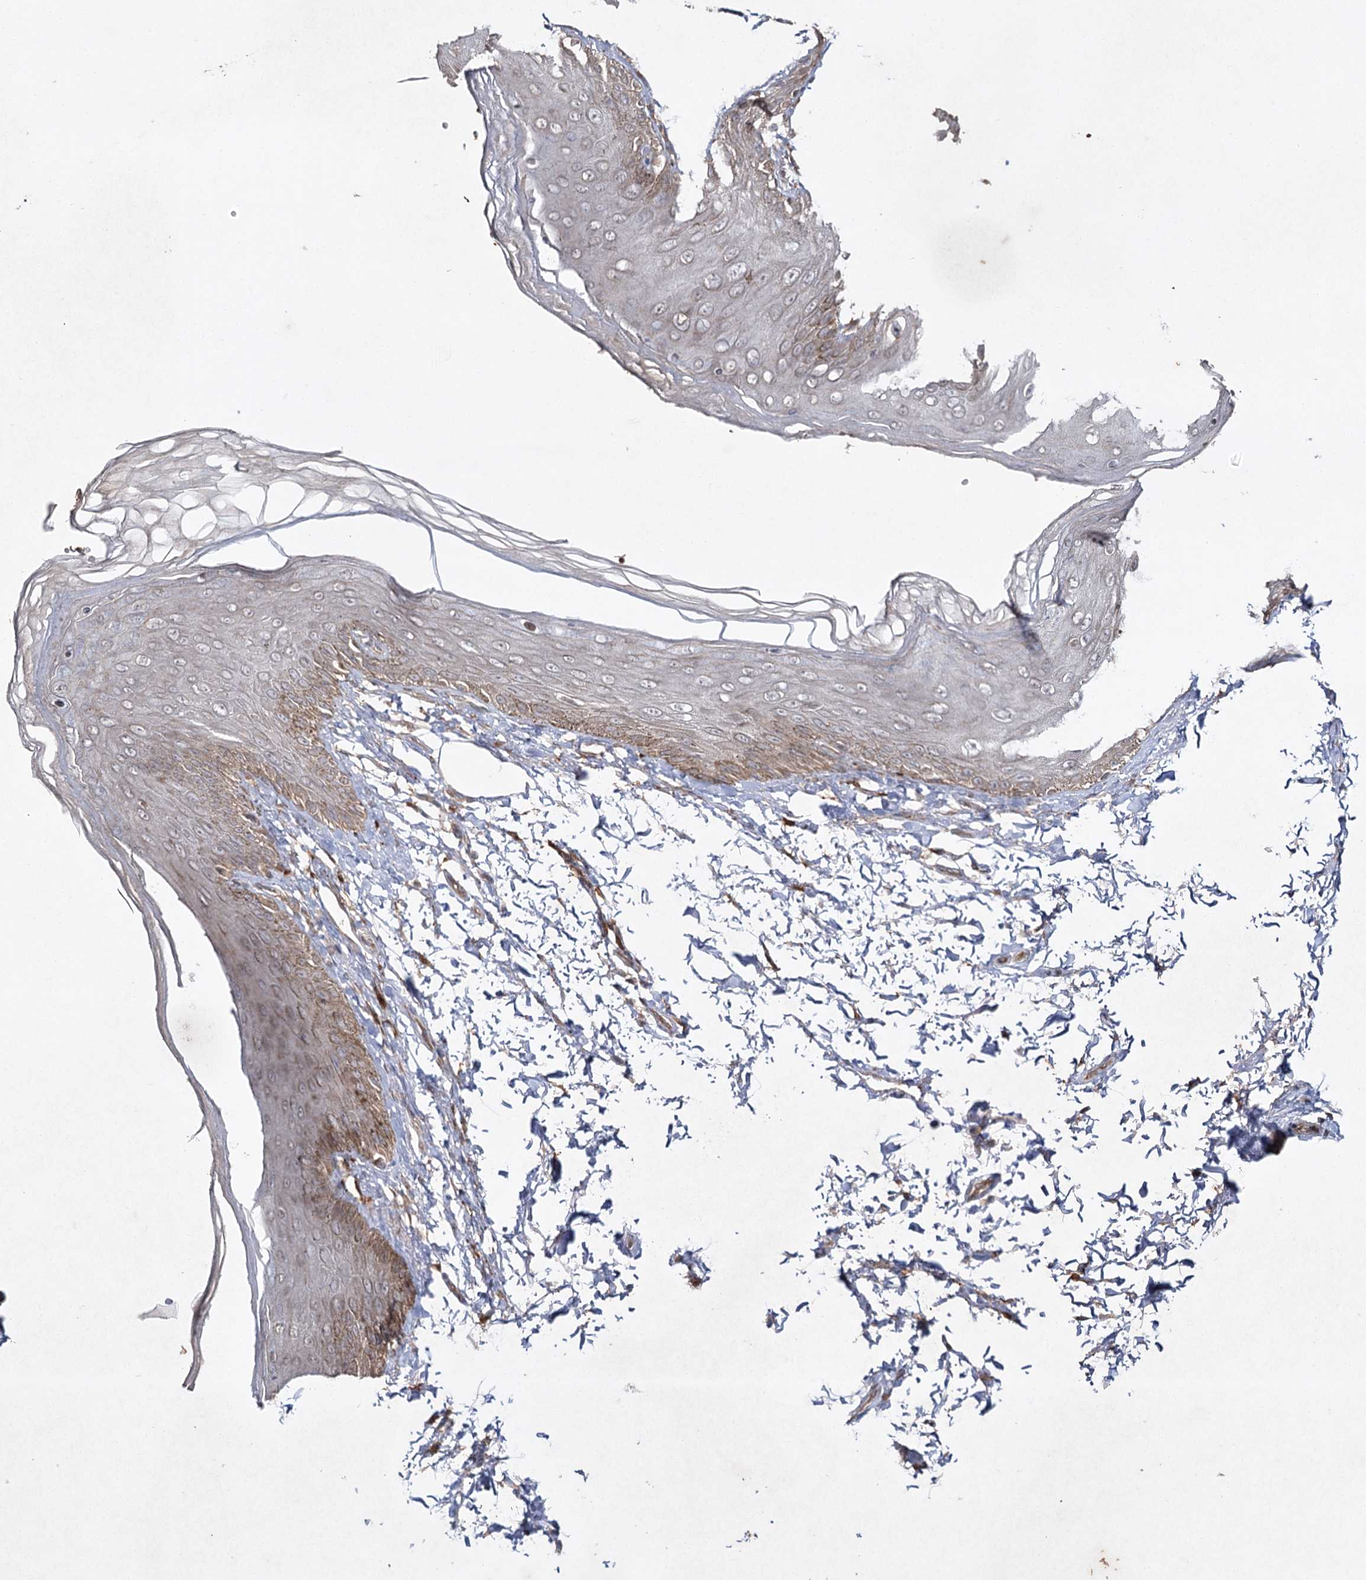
{"staining": {"intensity": "weak", "quantity": "25%-75%", "location": "cytoplasmic/membranous"}, "tissue": "skin", "cell_type": "Epidermal cells", "image_type": "normal", "snomed": [{"axis": "morphology", "description": "Normal tissue, NOS"}, {"axis": "topography", "description": "Anal"}], "caption": "A low amount of weak cytoplasmic/membranous positivity is seen in about 25%-75% of epidermal cells in benign skin. The protein of interest is shown in brown color, while the nuclei are stained blue.", "gene": "CYP2B6", "patient": {"sex": "male", "age": 44}}